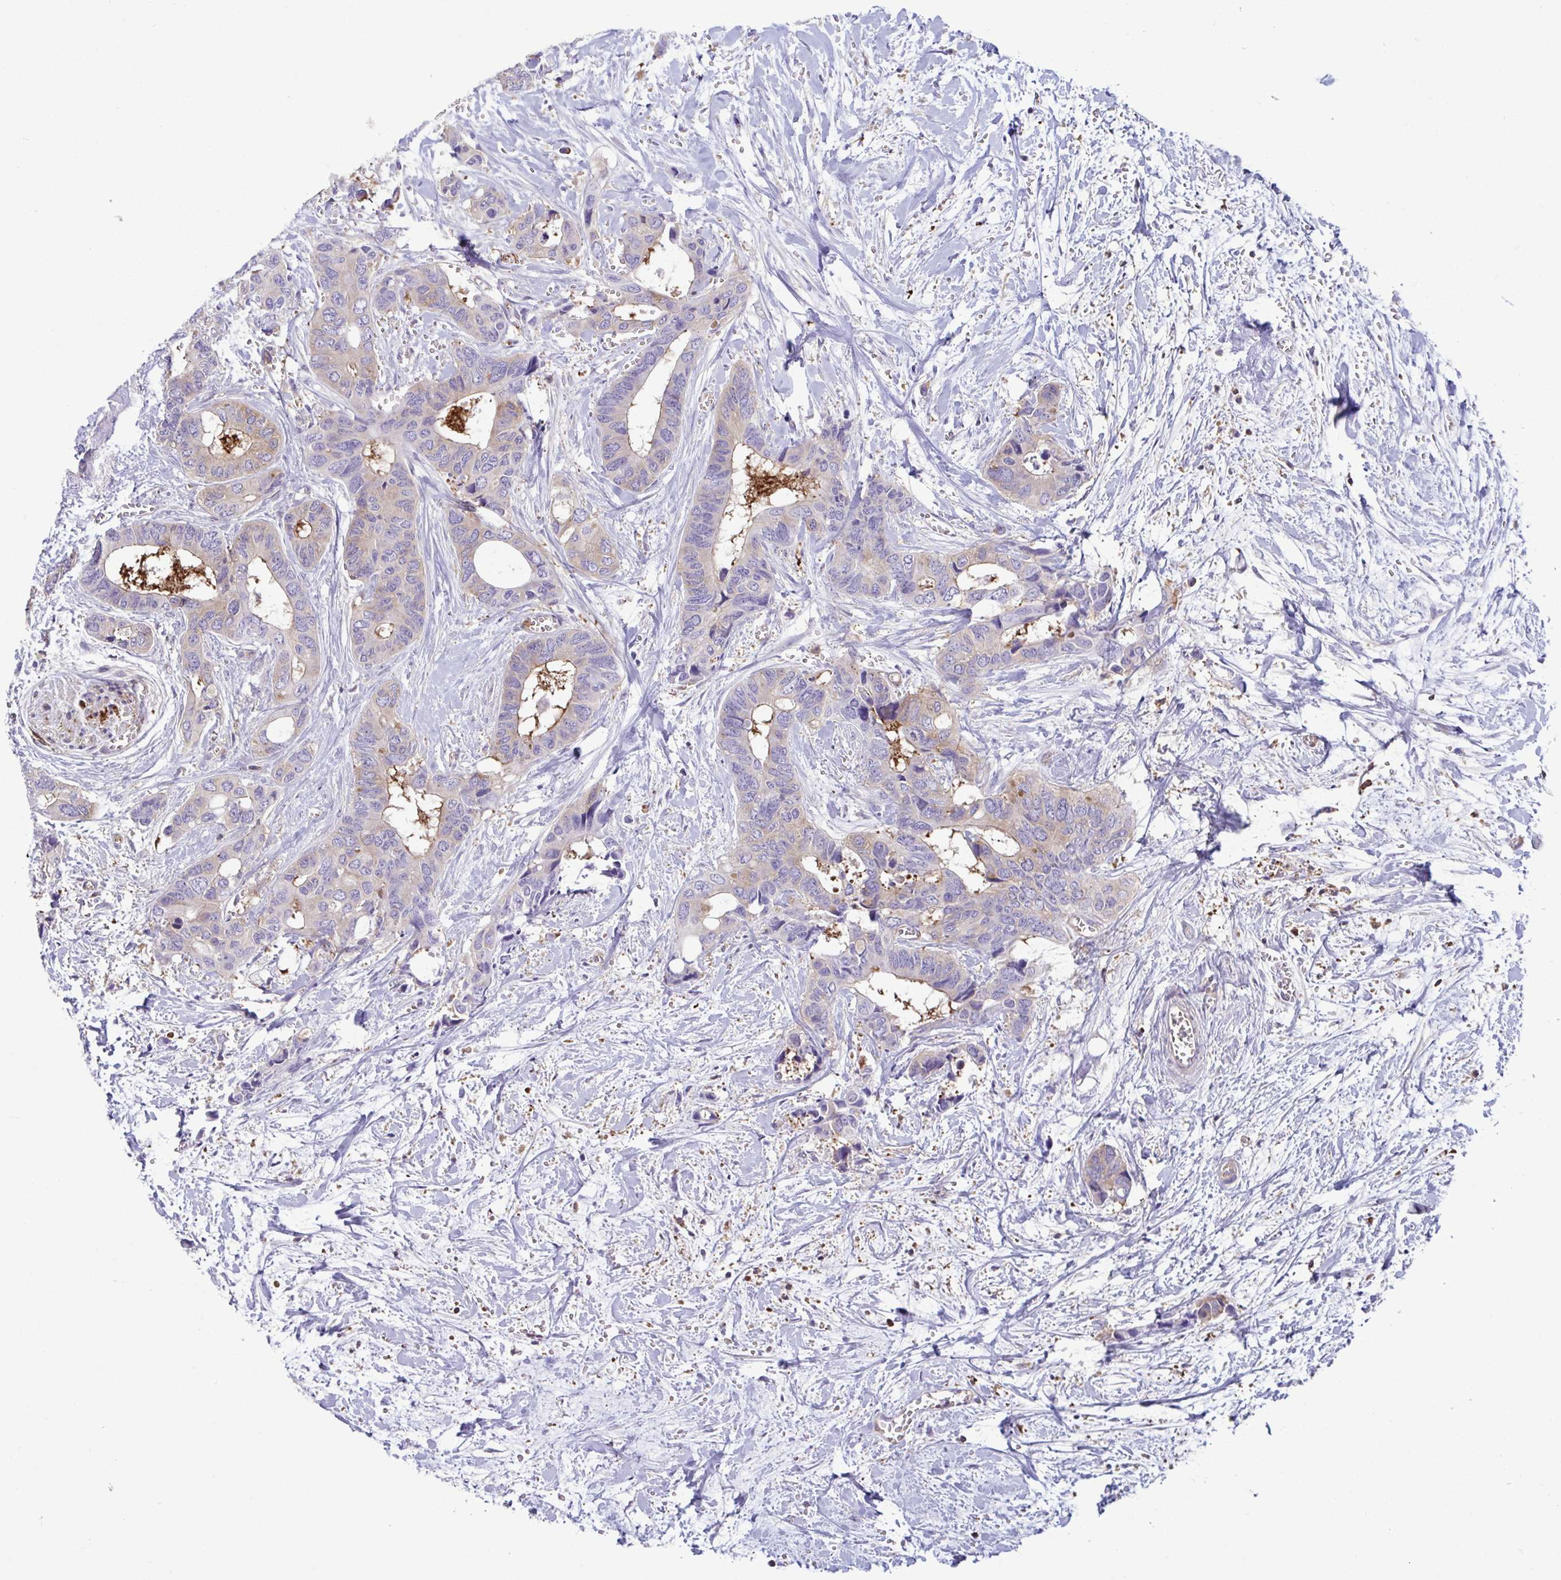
{"staining": {"intensity": "negative", "quantity": "none", "location": "none"}, "tissue": "colorectal cancer", "cell_type": "Tumor cells", "image_type": "cancer", "snomed": [{"axis": "morphology", "description": "Adenocarcinoma, NOS"}, {"axis": "topography", "description": "Rectum"}], "caption": "Photomicrograph shows no significant protein expression in tumor cells of colorectal cancer (adenocarcinoma). (Immunohistochemistry, brightfield microscopy, high magnification).", "gene": "TSC22D3", "patient": {"sex": "male", "age": 76}}